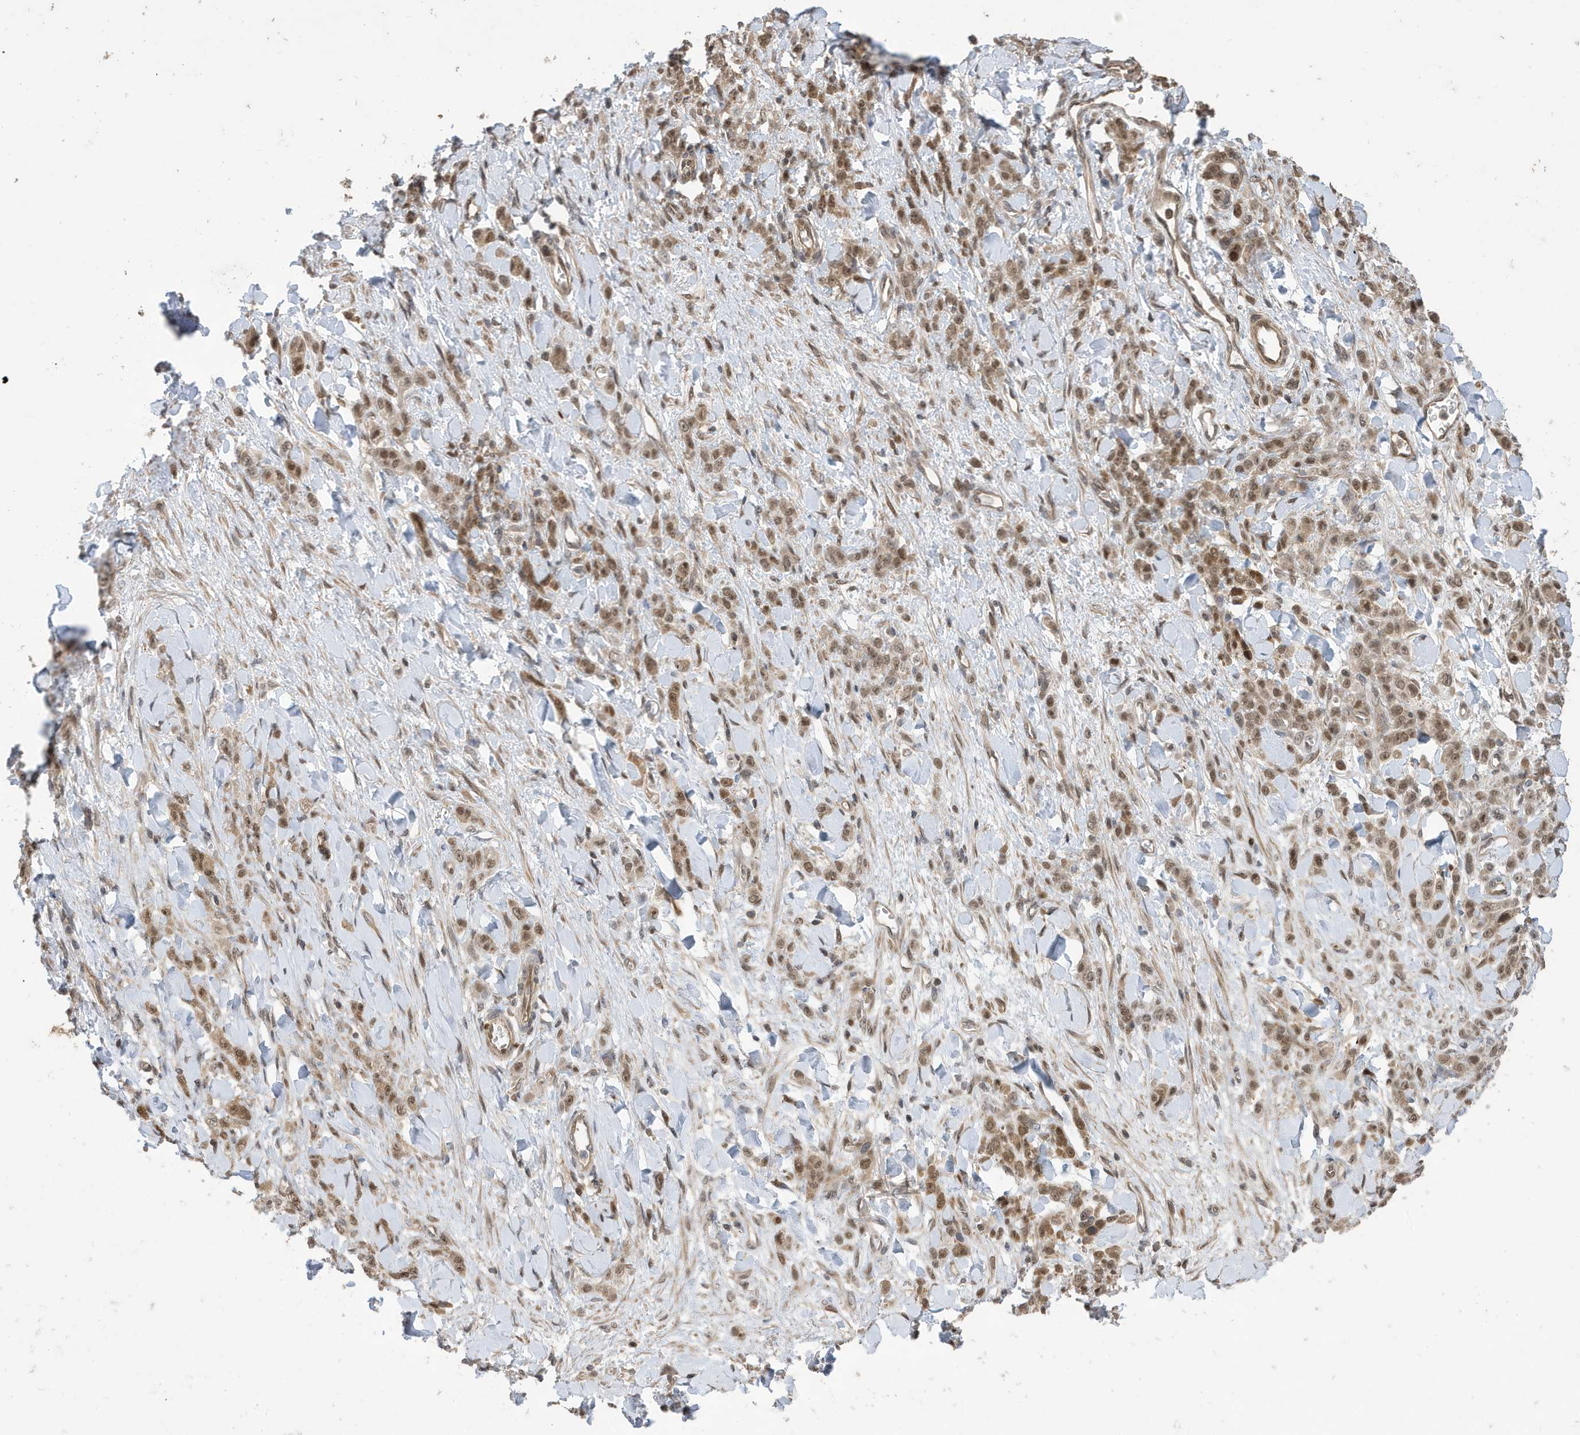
{"staining": {"intensity": "moderate", "quantity": ">75%", "location": "nuclear"}, "tissue": "stomach cancer", "cell_type": "Tumor cells", "image_type": "cancer", "snomed": [{"axis": "morphology", "description": "Normal tissue, NOS"}, {"axis": "morphology", "description": "Adenocarcinoma, NOS"}, {"axis": "topography", "description": "Stomach"}], "caption": "Stomach cancer (adenocarcinoma) stained with DAB immunohistochemistry exhibits medium levels of moderate nuclear expression in approximately >75% of tumor cells.", "gene": "UBQLN1", "patient": {"sex": "male", "age": 82}}